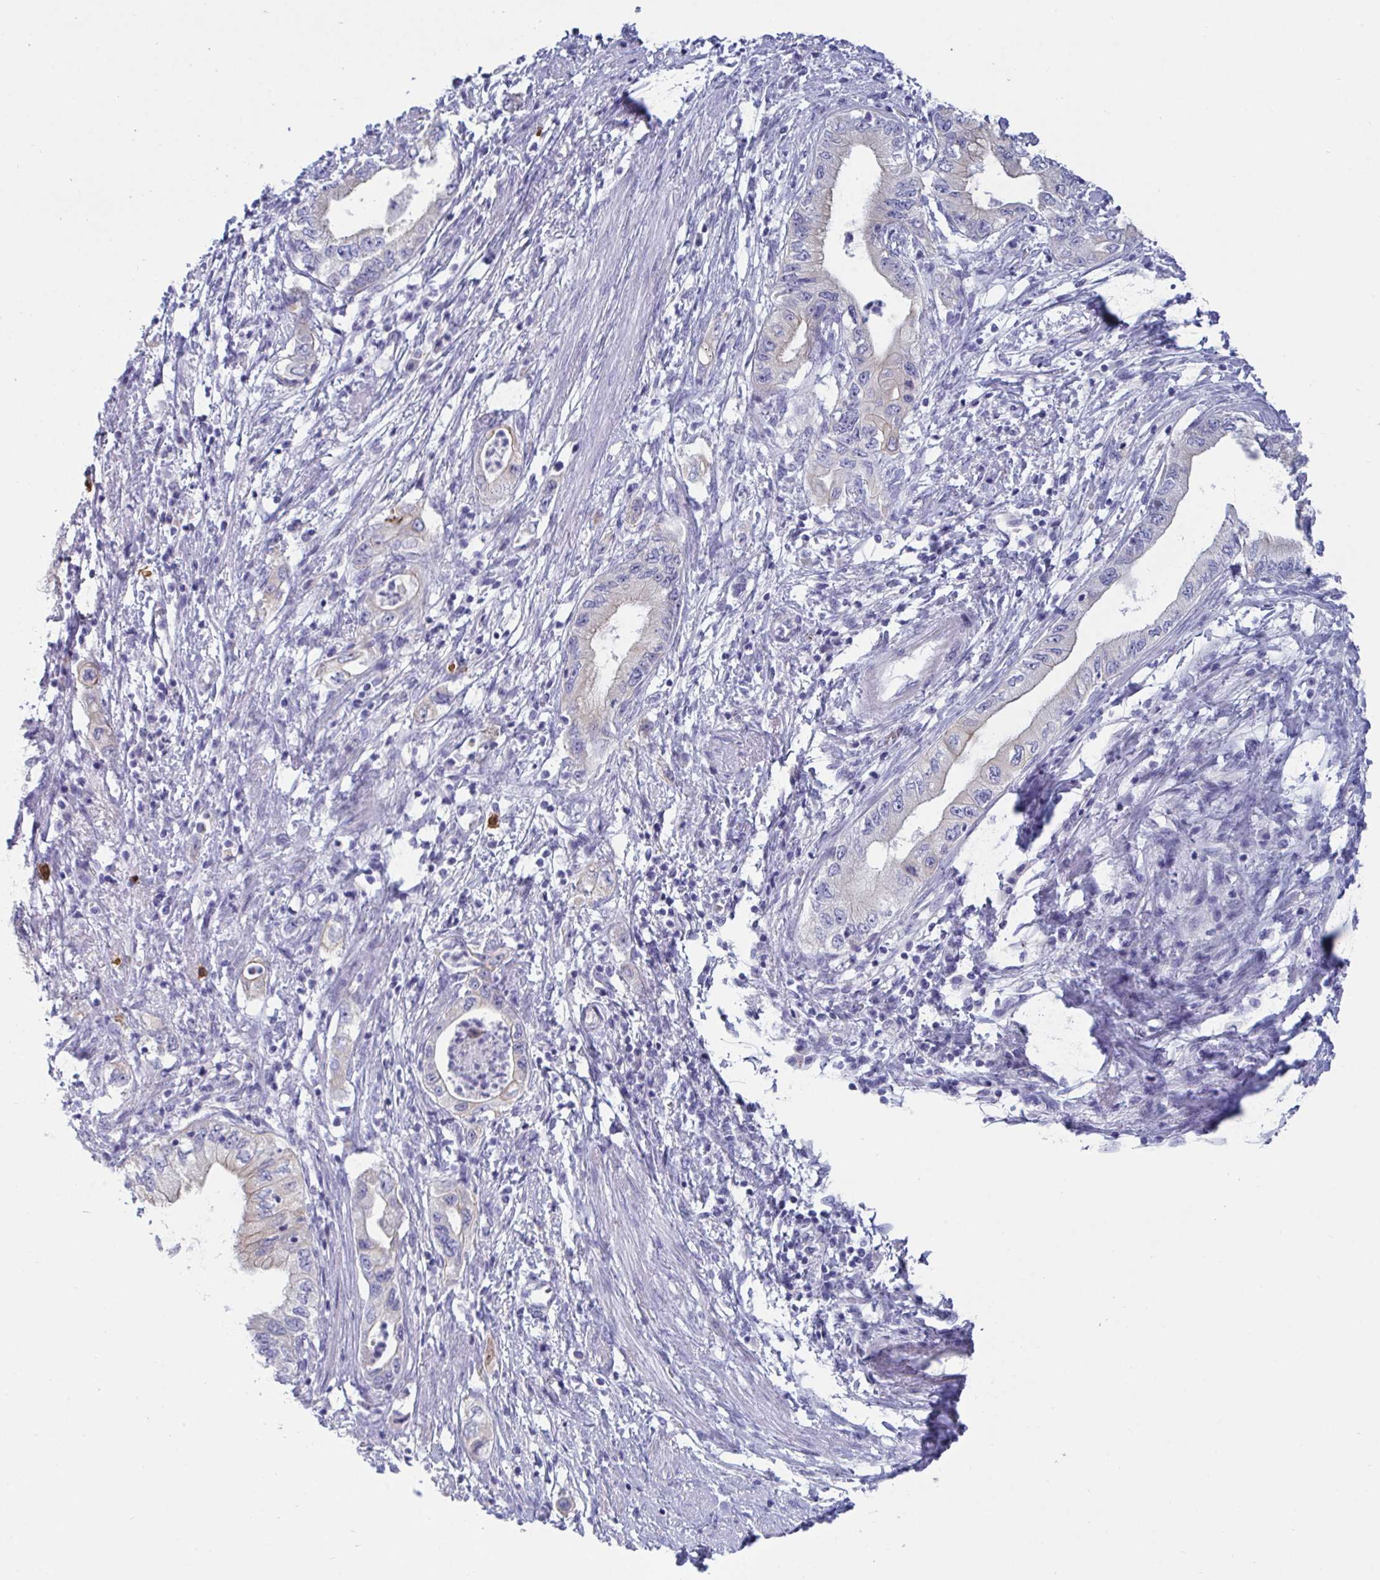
{"staining": {"intensity": "negative", "quantity": "none", "location": "none"}, "tissue": "pancreatic cancer", "cell_type": "Tumor cells", "image_type": "cancer", "snomed": [{"axis": "morphology", "description": "Adenocarcinoma, NOS"}, {"axis": "topography", "description": "Pancreas"}], "caption": "This is an IHC micrograph of pancreatic adenocarcinoma. There is no positivity in tumor cells.", "gene": "TAS2R38", "patient": {"sex": "female", "age": 73}}